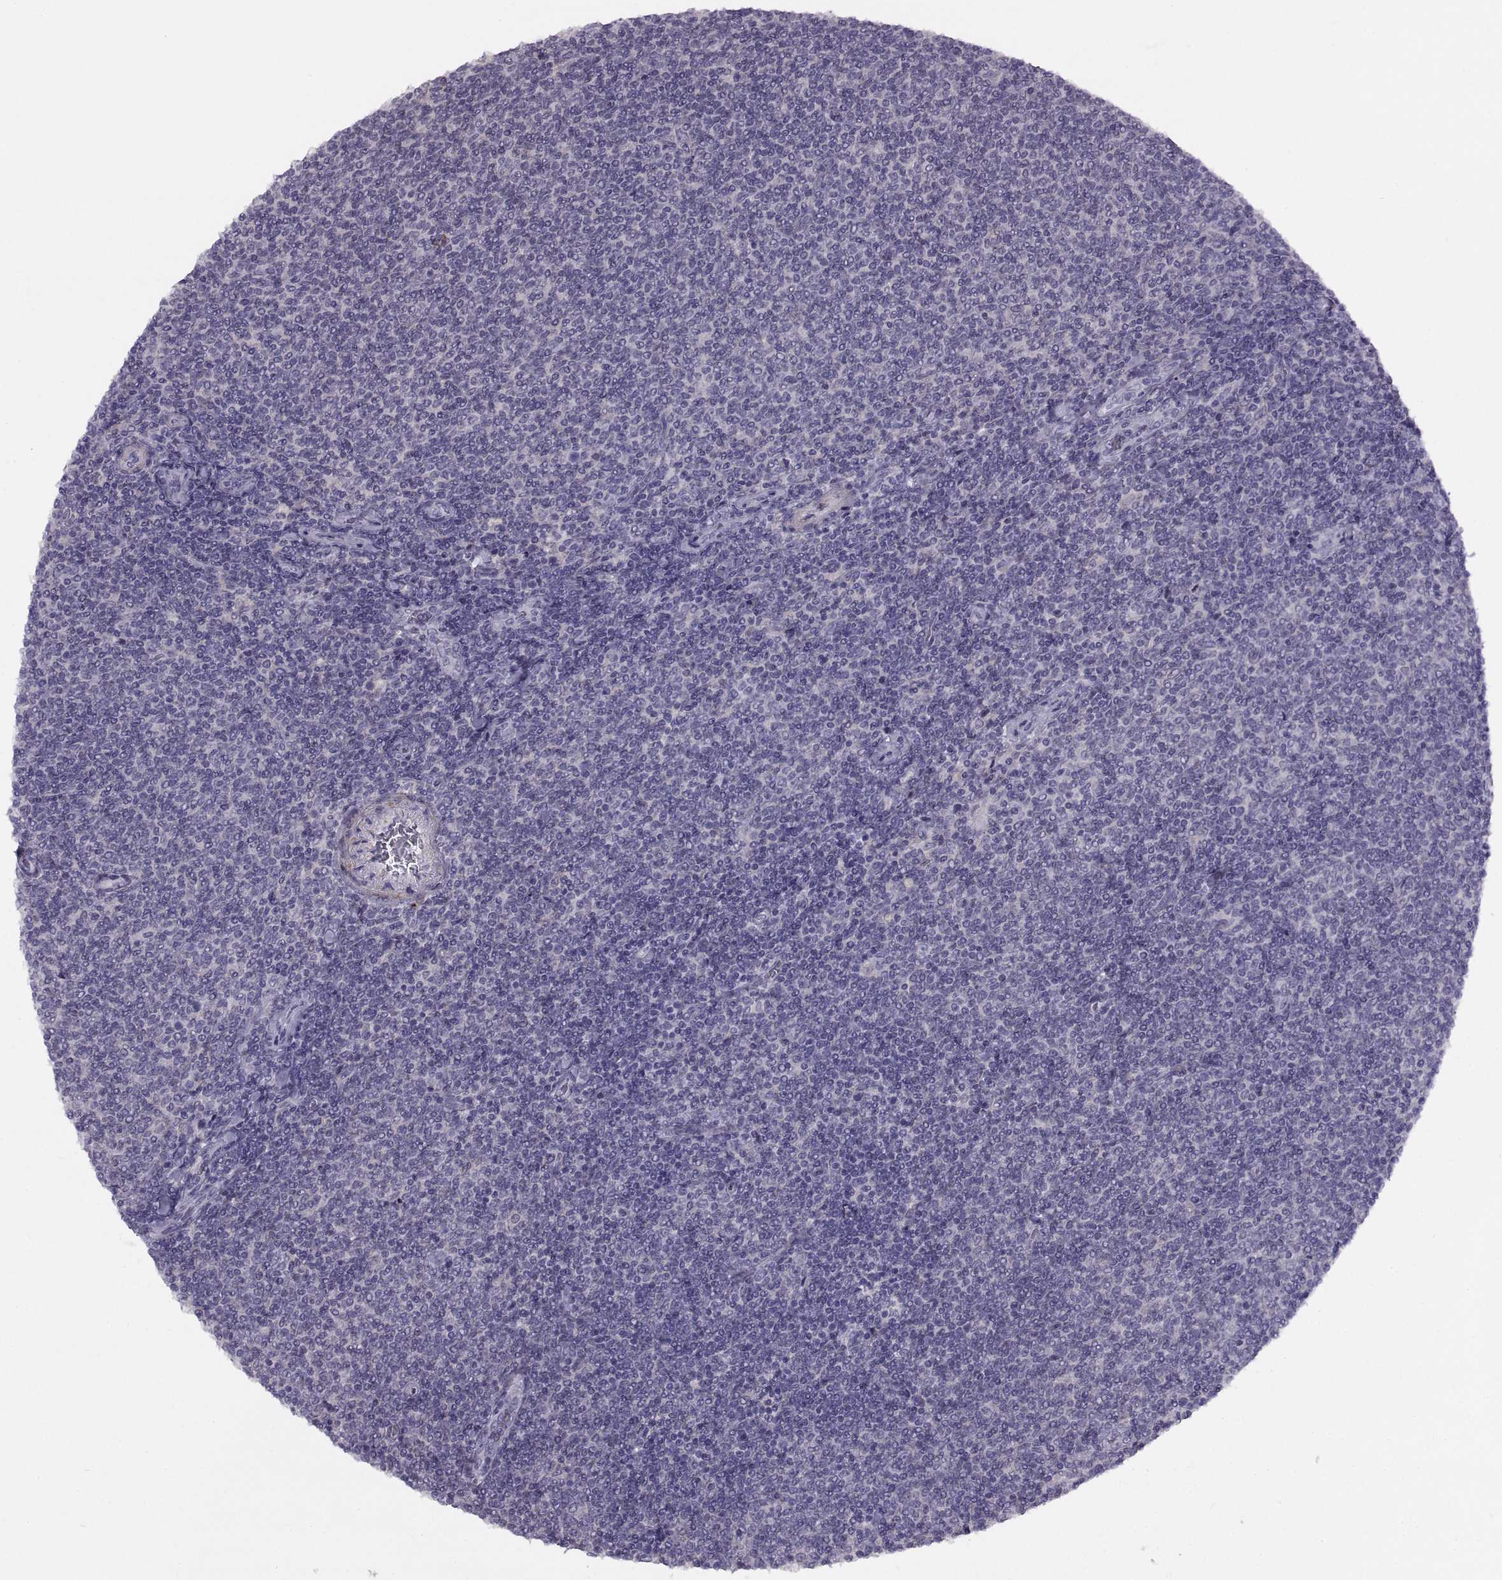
{"staining": {"intensity": "negative", "quantity": "none", "location": "none"}, "tissue": "lymphoma", "cell_type": "Tumor cells", "image_type": "cancer", "snomed": [{"axis": "morphology", "description": "Malignant lymphoma, non-Hodgkin's type, Low grade"}, {"axis": "topography", "description": "Lymph node"}], "caption": "Immunohistochemistry micrograph of neoplastic tissue: human malignant lymphoma, non-Hodgkin's type (low-grade) stained with DAB demonstrates no significant protein positivity in tumor cells.", "gene": "BSPH1", "patient": {"sex": "male", "age": 52}}